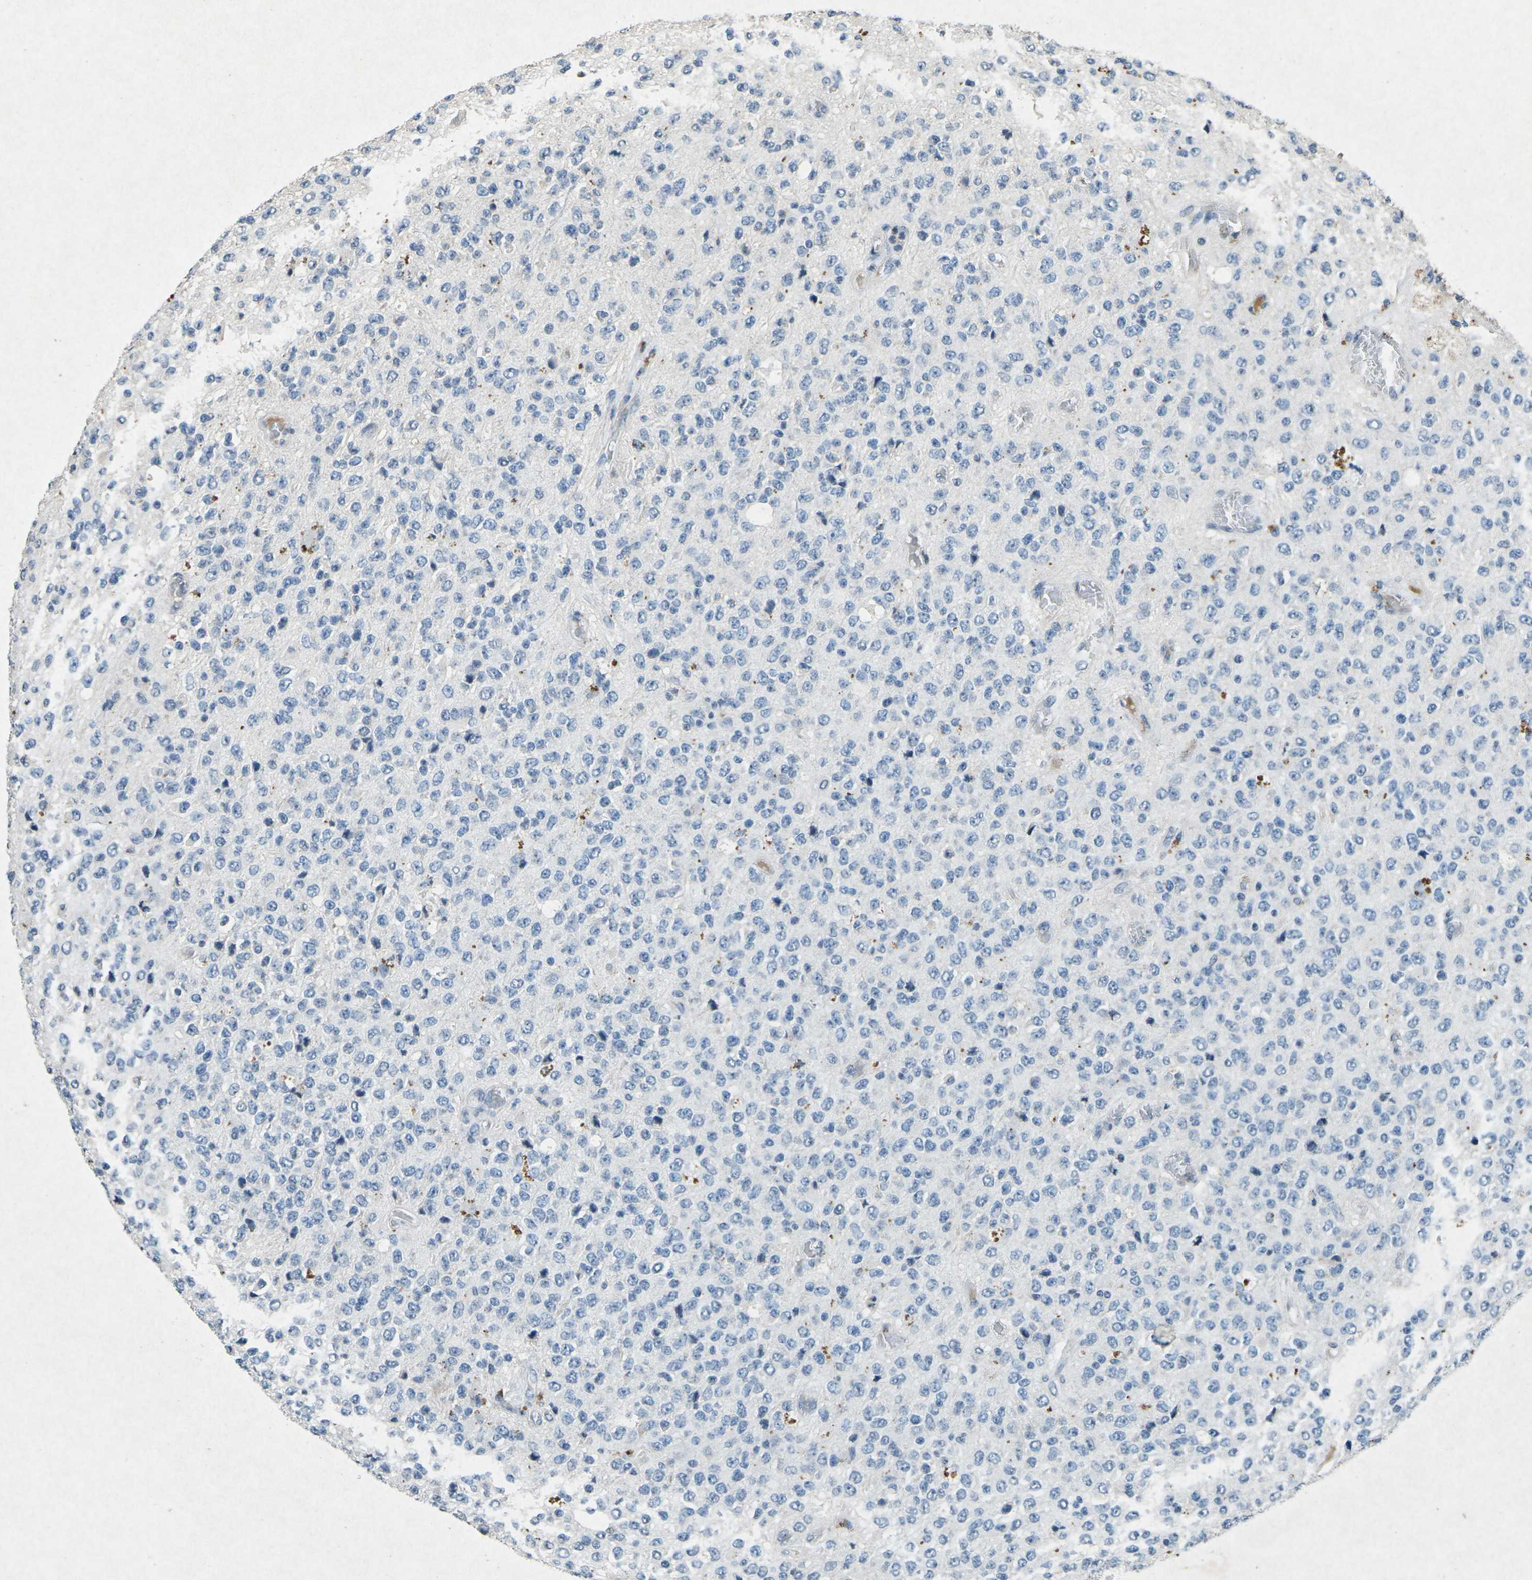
{"staining": {"intensity": "negative", "quantity": "none", "location": "none"}, "tissue": "glioma", "cell_type": "Tumor cells", "image_type": "cancer", "snomed": [{"axis": "morphology", "description": "Glioma, malignant, High grade"}, {"axis": "topography", "description": "pancreas cauda"}], "caption": "Immunohistochemical staining of human glioma shows no significant expression in tumor cells.", "gene": "A1BG", "patient": {"sex": "male", "age": 60}}